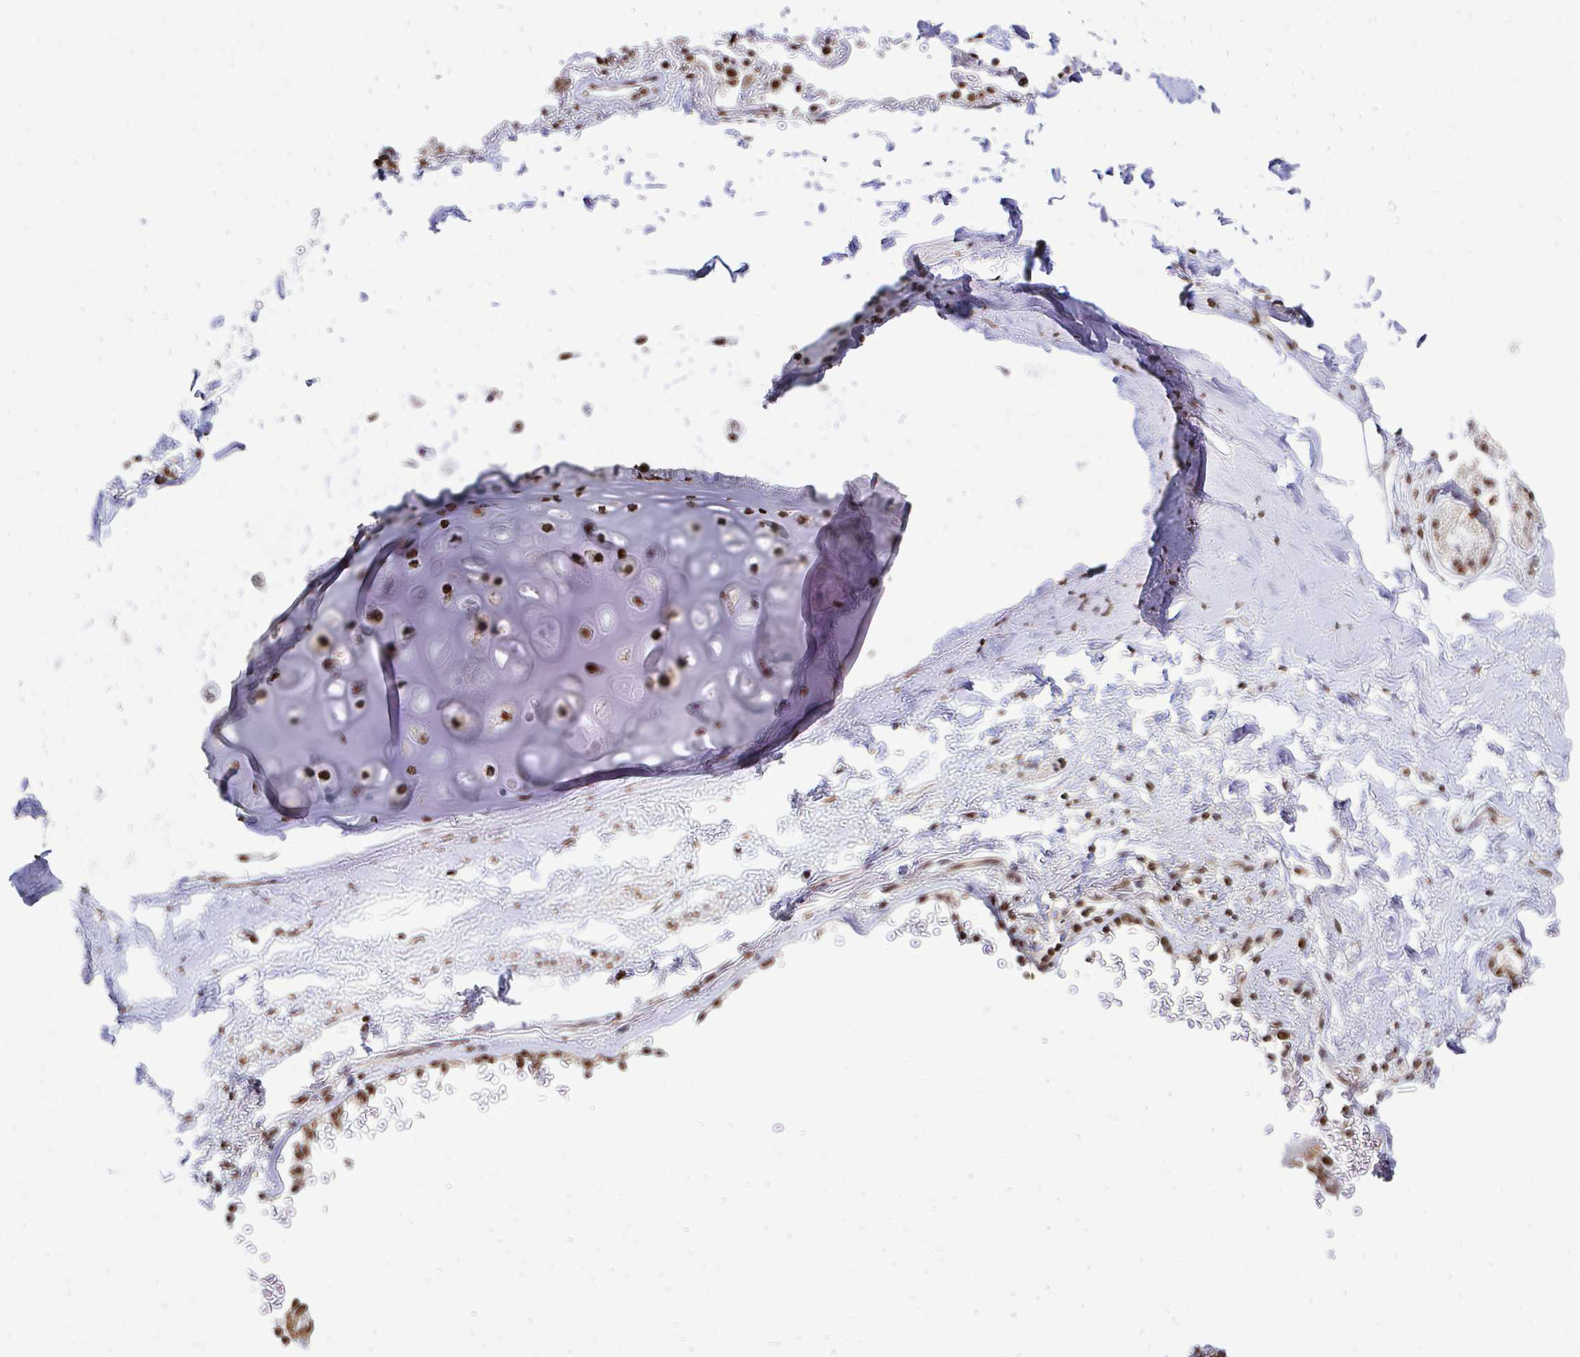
{"staining": {"intensity": "moderate", "quantity": ">75%", "location": "nuclear"}, "tissue": "adipose tissue", "cell_type": "Adipocytes", "image_type": "normal", "snomed": [{"axis": "morphology", "description": "Normal tissue, NOS"}, {"axis": "topography", "description": "Cartilage tissue"}, {"axis": "topography", "description": "Bronchus"}, {"axis": "topography", "description": "Peripheral nerve tissue"}], "caption": "Immunohistochemistry (IHC) (DAB (3,3'-diaminobenzidine)) staining of unremarkable adipose tissue displays moderate nuclear protein staining in approximately >75% of adipocytes. The staining was performed using DAB (3,3'-diaminobenzidine), with brown indicating positive protein expression. Nuclei are stained blue with hematoxylin.", "gene": "HOXA9", "patient": {"sex": "male", "age": 67}}